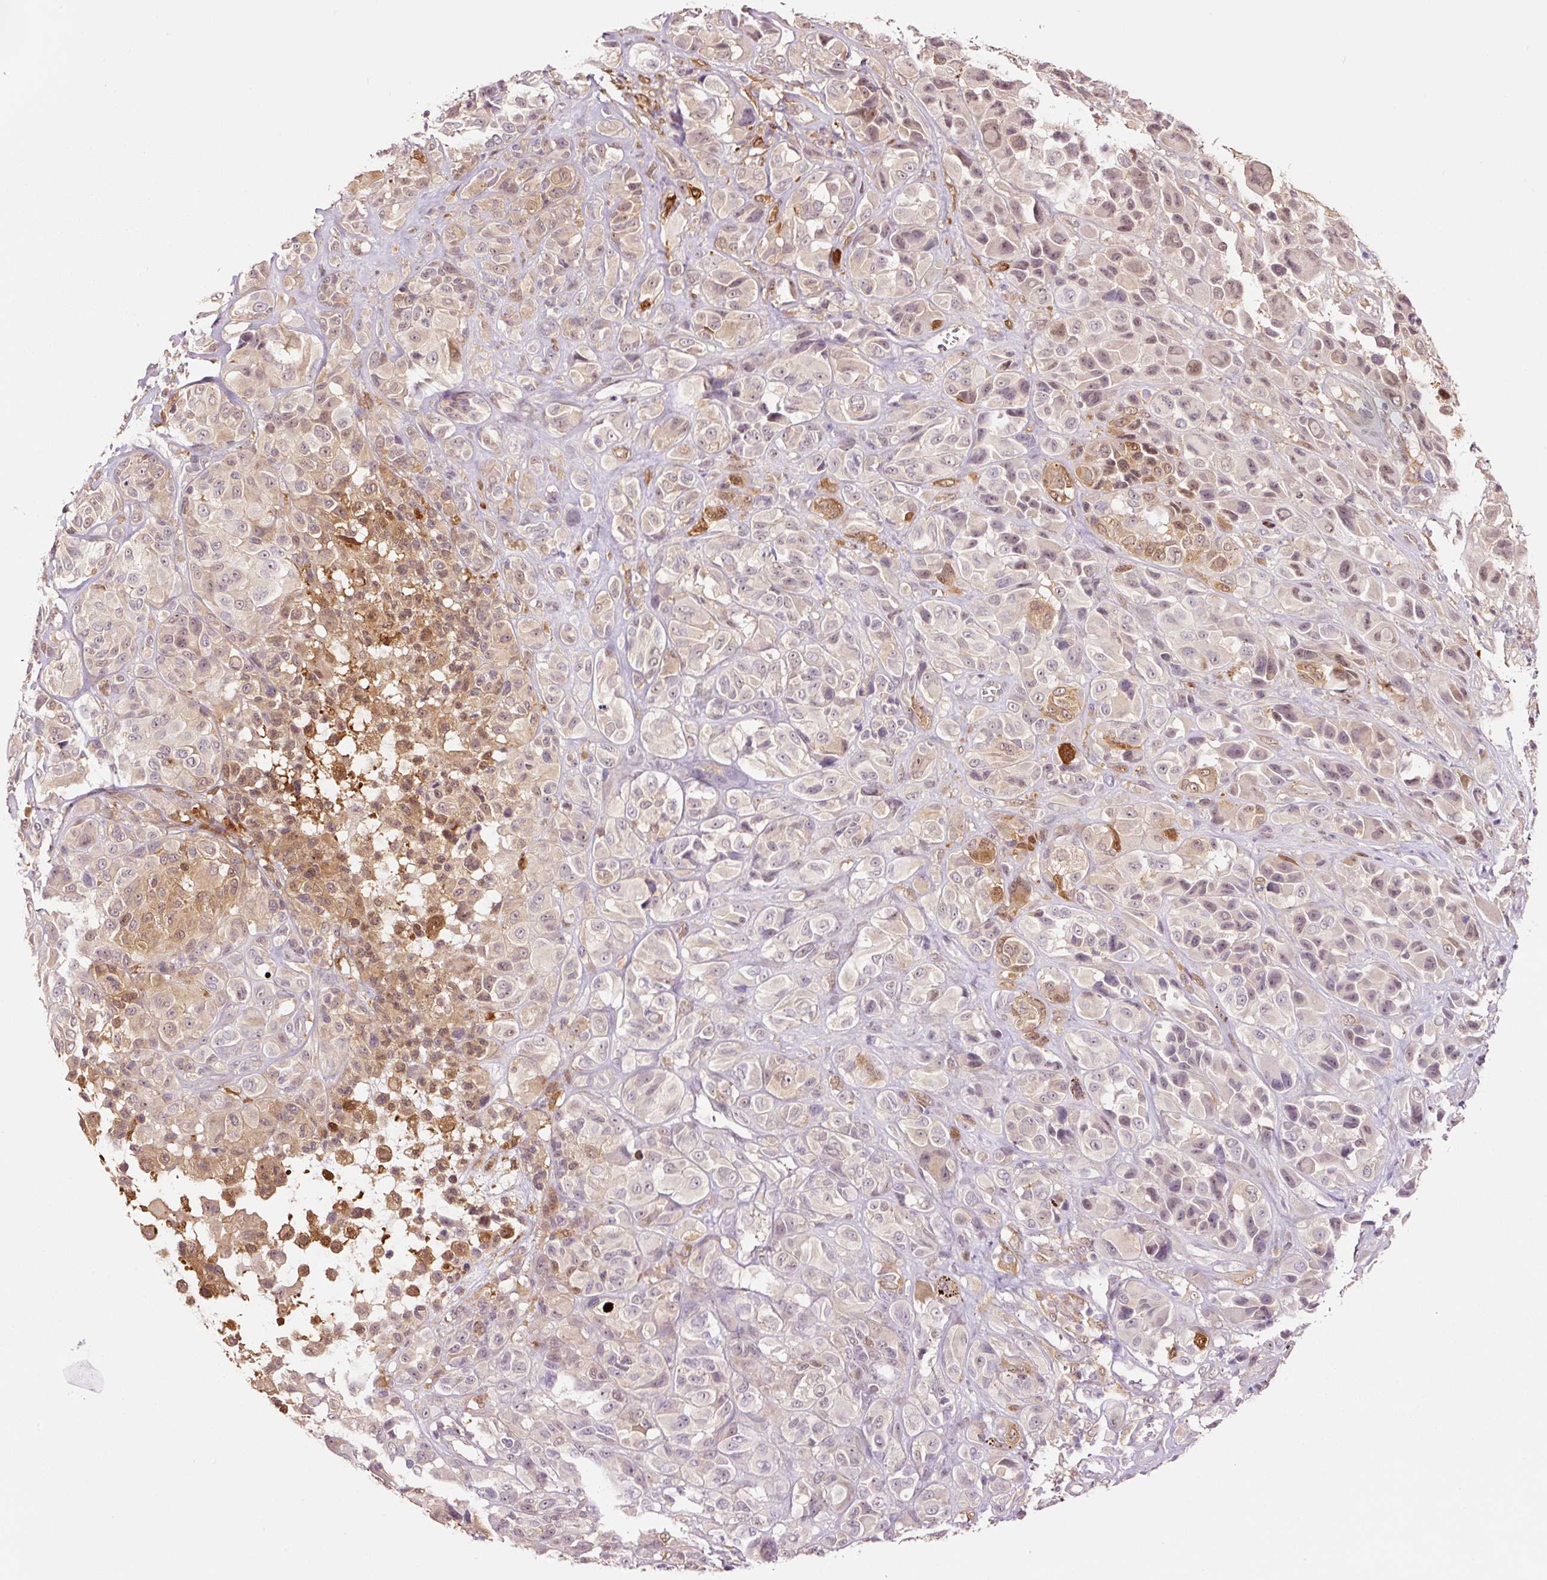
{"staining": {"intensity": "moderate", "quantity": "25%-75%", "location": "cytoplasmic/membranous,nuclear"}, "tissue": "melanoma", "cell_type": "Tumor cells", "image_type": "cancer", "snomed": [{"axis": "morphology", "description": "Malignant melanoma, NOS"}, {"axis": "topography", "description": "Skin of trunk"}], "caption": "Melanoma tissue shows moderate cytoplasmic/membranous and nuclear positivity in approximately 25%-75% of tumor cells, visualized by immunohistochemistry. The protein is shown in brown color, while the nuclei are stained blue.", "gene": "FBXL14", "patient": {"sex": "male", "age": 71}}